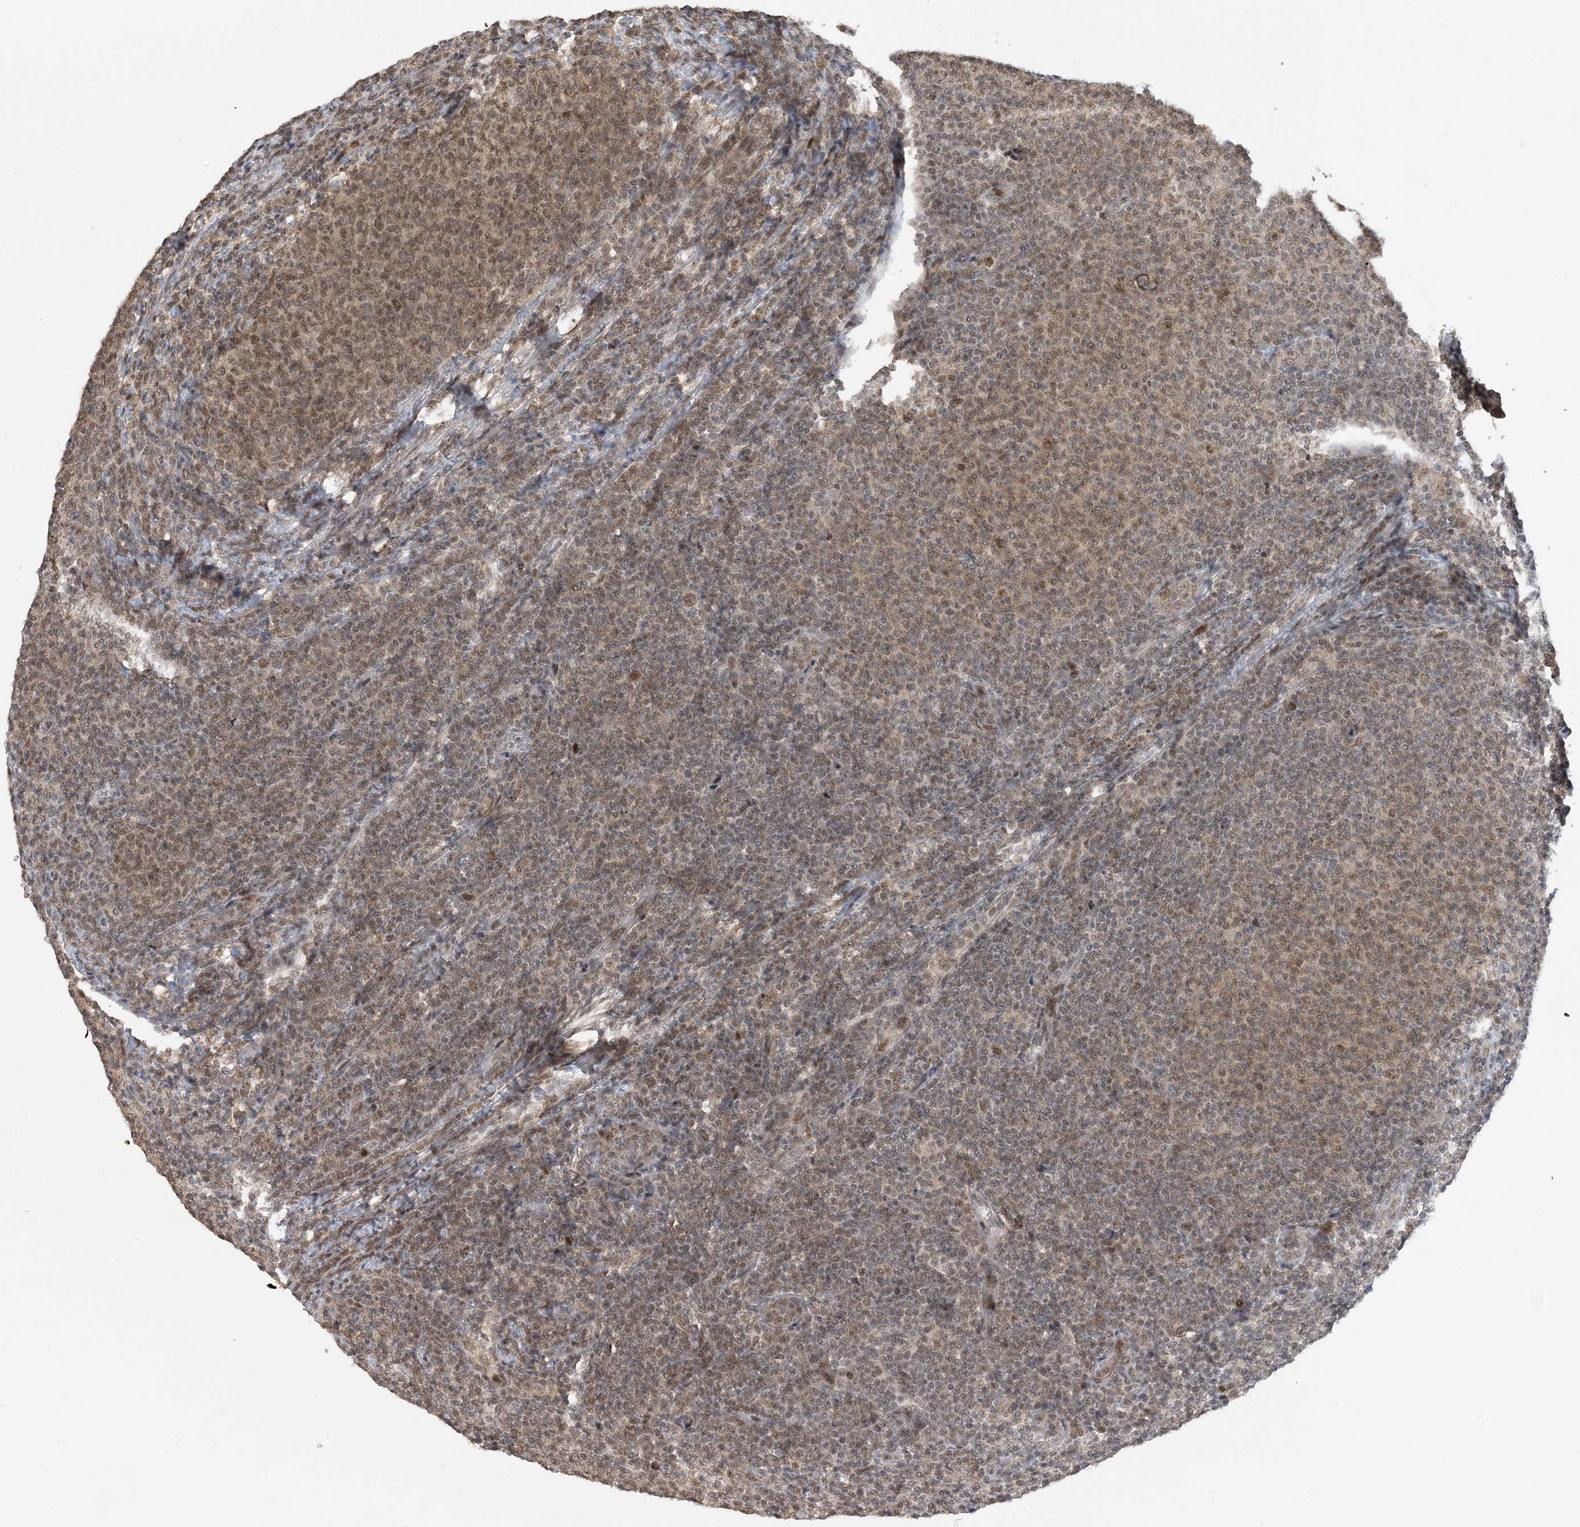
{"staining": {"intensity": "moderate", "quantity": ">75%", "location": "nuclear"}, "tissue": "lymphoma", "cell_type": "Tumor cells", "image_type": "cancer", "snomed": [{"axis": "morphology", "description": "Malignant lymphoma, non-Hodgkin's type, Low grade"}, {"axis": "topography", "description": "Lymph node"}], "caption": "Protein expression analysis of lymphoma demonstrates moderate nuclear expression in about >75% of tumor cells.", "gene": "ACYP2", "patient": {"sex": "male", "age": 66}}